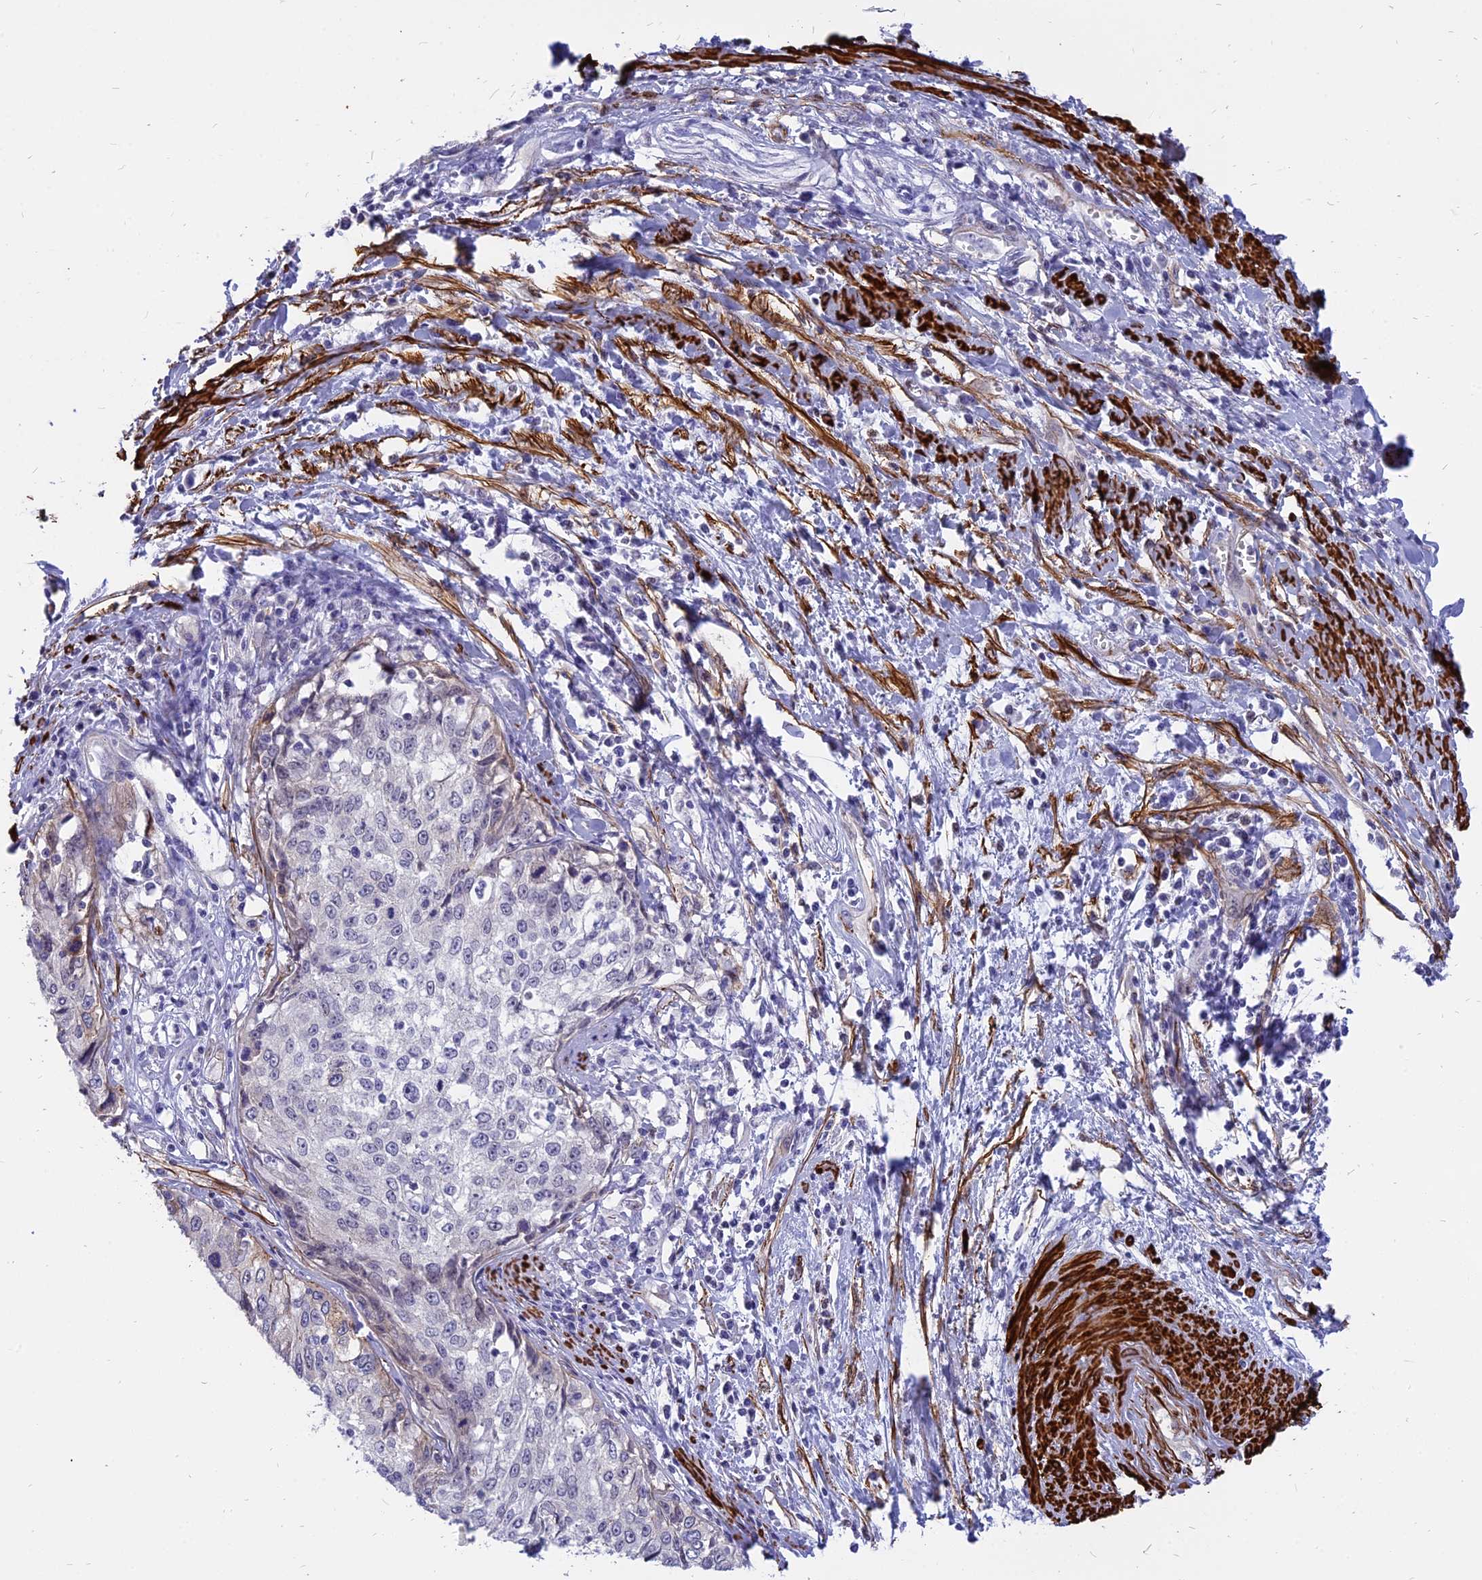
{"staining": {"intensity": "negative", "quantity": "none", "location": "none"}, "tissue": "cervical cancer", "cell_type": "Tumor cells", "image_type": "cancer", "snomed": [{"axis": "morphology", "description": "Squamous cell carcinoma, NOS"}, {"axis": "topography", "description": "Cervix"}], "caption": "The image demonstrates no staining of tumor cells in cervical cancer (squamous cell carcinoma).", "gene": "CENPV", "patient": {"sex": "female", "age": 57}}